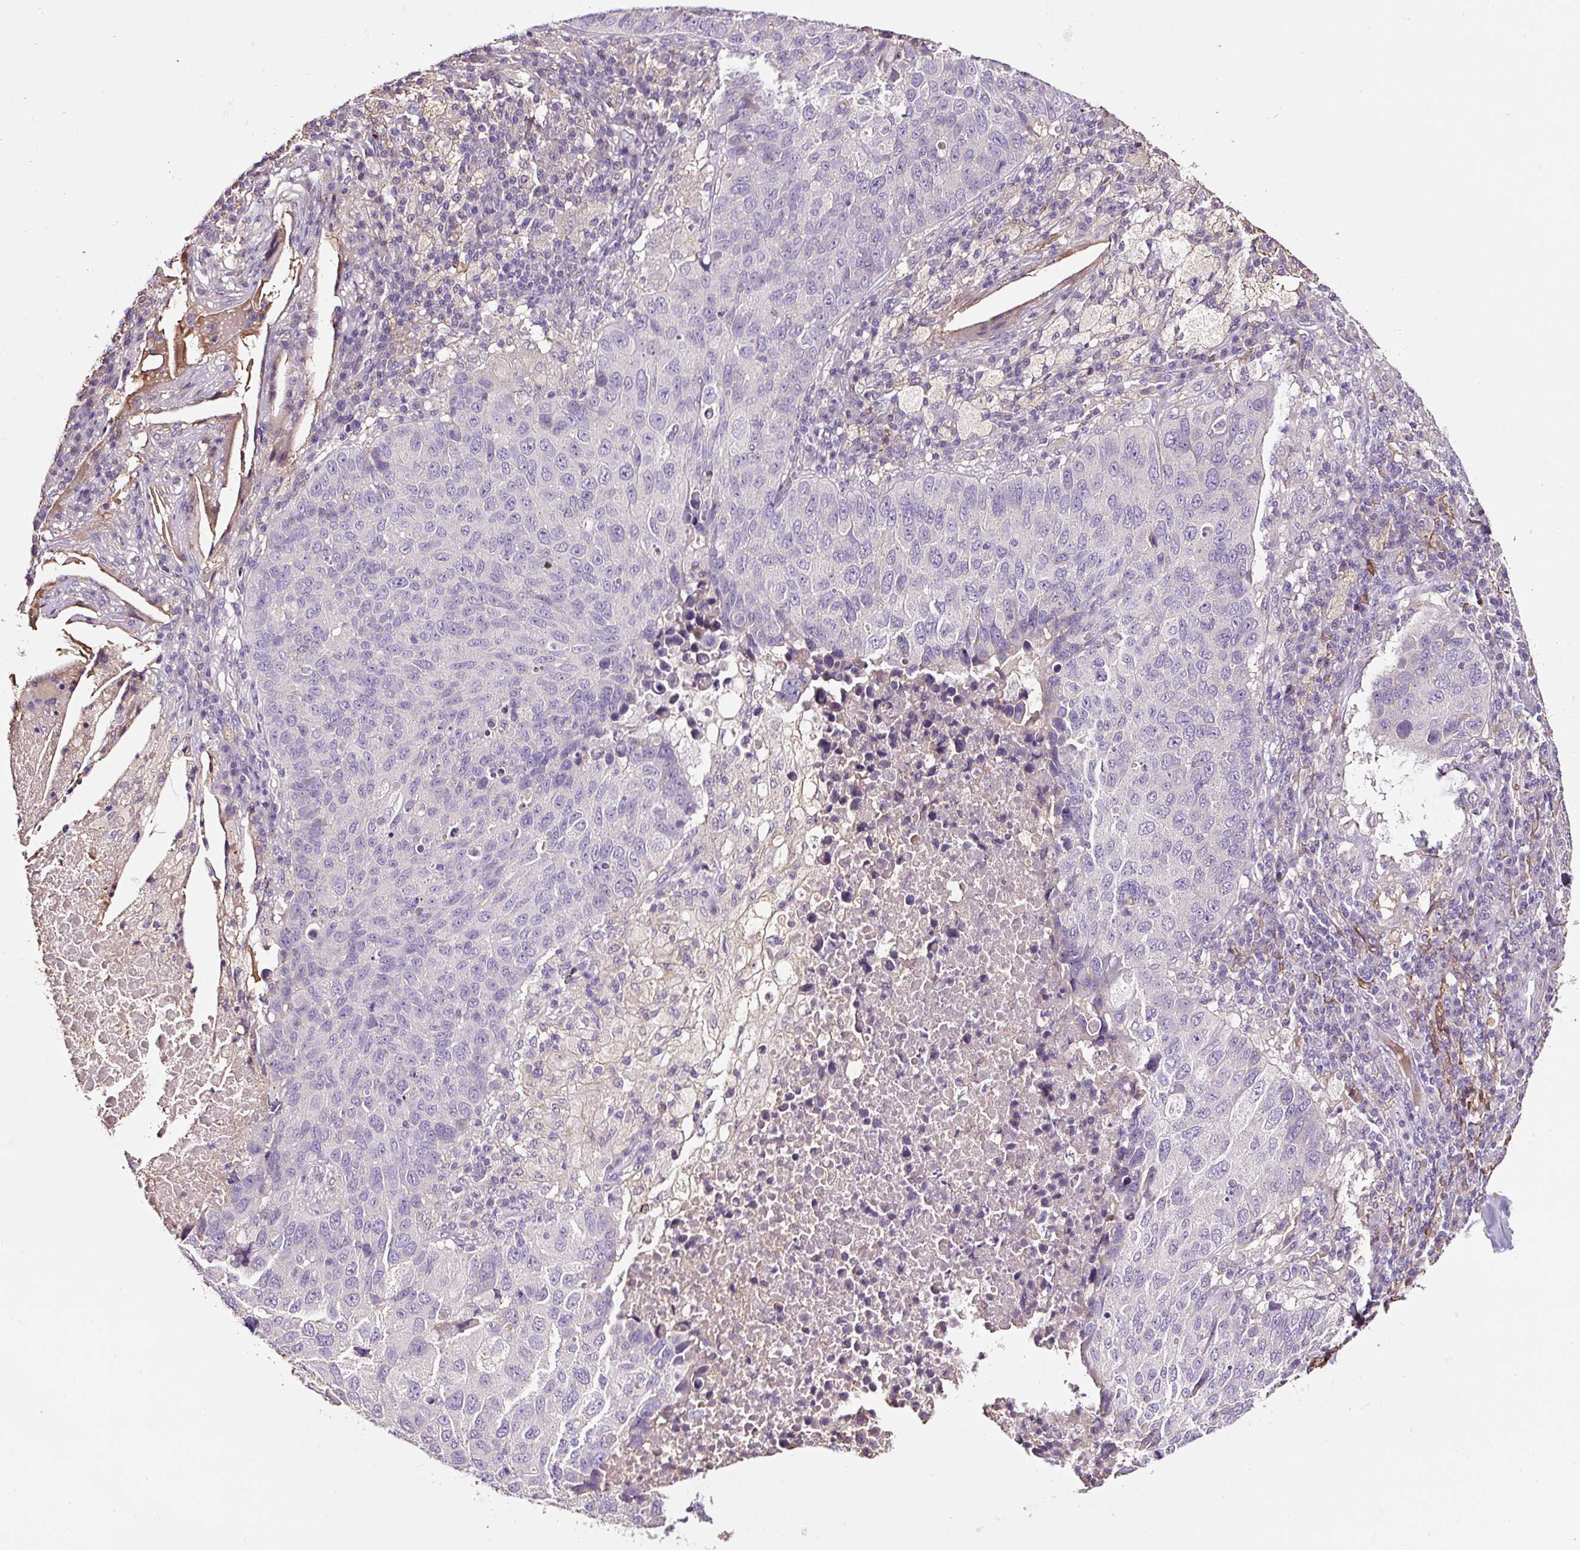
{"staining": {"intensity": "negative", "quantity": "none", "location": "none"}, "tissue": "lung cancer", "cell_type": "Tumor cells", "image_type": "cancer", "snomed": [{"axis": "morphology", "description": "Squamous cell carcinoma, NOS"}, {"axis": "topography", "description": "Lung"}], "caption": "Tumor cells are negative for brown protein staining in lung squamous cell carcinoma.", "gene": "LRRC24", "patient": {"sex": "male", "age": 73}}